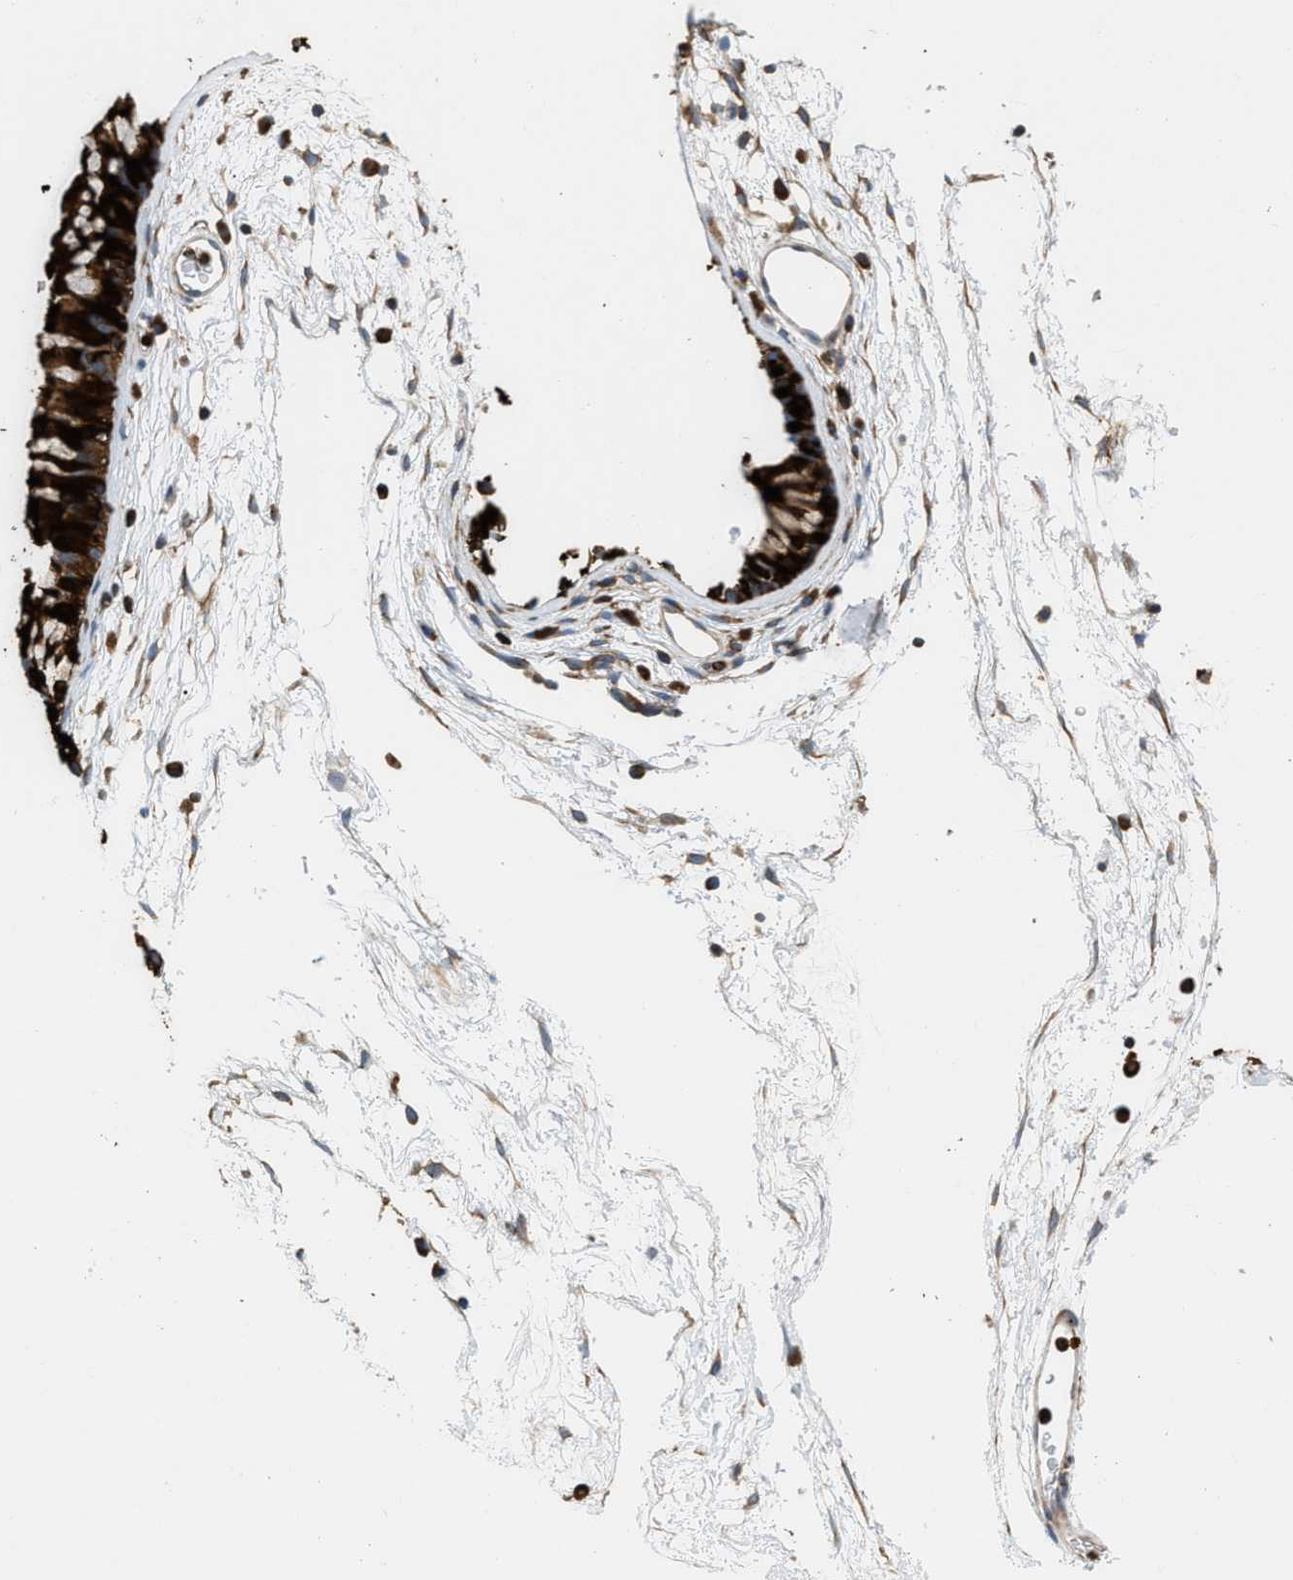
{"staining": {"intensity": "strong", "quantity": ">75%", "location": "cytoplasmic/membranous"}, "tissue": "nasopharynx", "cell_type": "Respiratory epithelial cells", "image_type": "normal", "snomed": [{"axis": "morphology", "description": "Normal tissue, NOS"}, {"axis": "morphology", "description": "Inflammation, NOS"}, {"axis": "topography", "description": "Nasopharynx"}], "caption": "Nasopharynx stained for a protein (brown) displays strong cytoplasmic/membranous positive expression in about >75% of respiratory epithelial cells.", "gene": "GPAT4", "patient": {"sex": "male", "age": 48}}